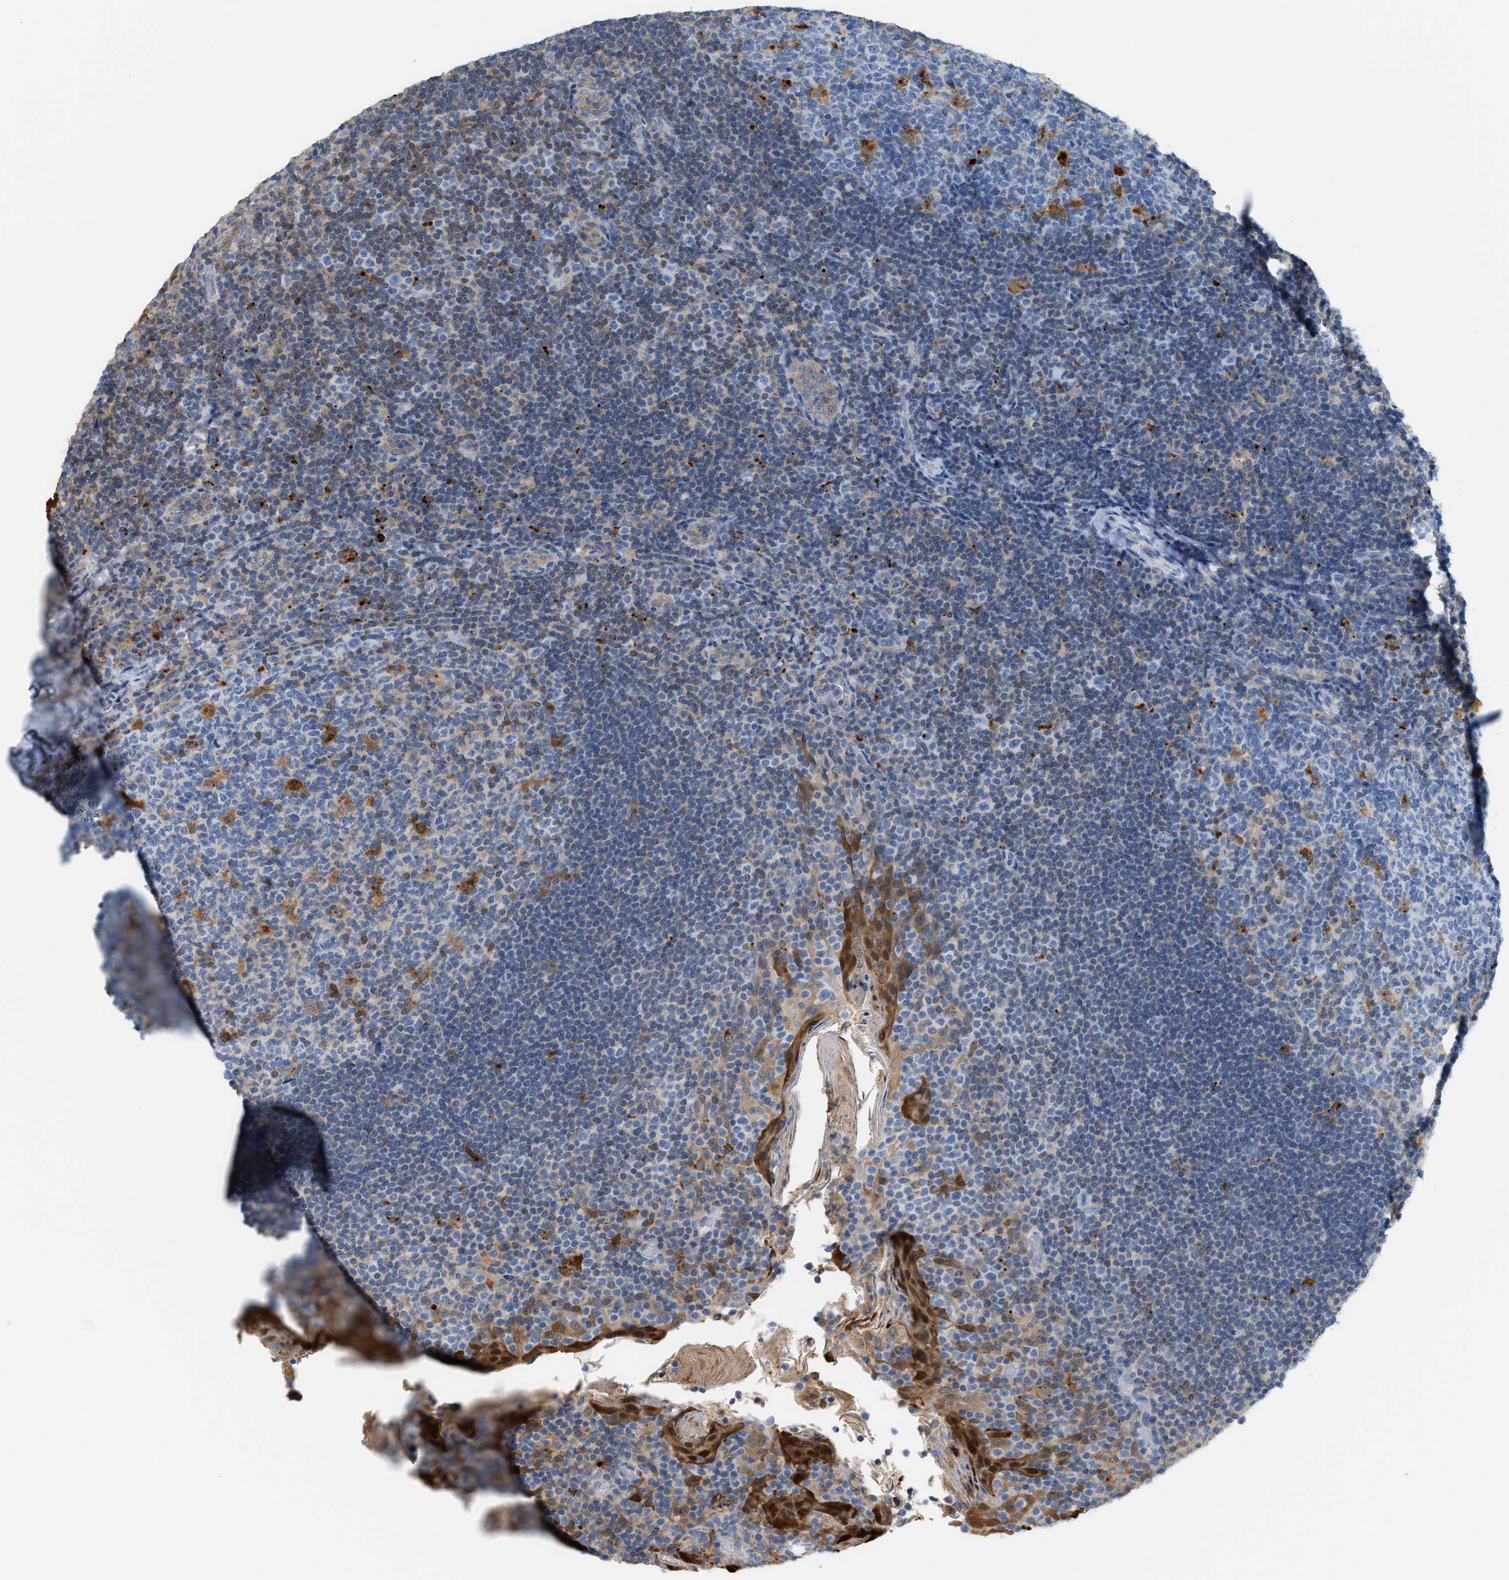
{"staining": {"intensity": "moderate", "quantity": "<25%", "location": "cytoplasmic/membranous"}, "tissue": "tonsil", "cell_type": "Germinal center cells", "image_type": "normal", "snomed": [{"axis": "morphology", "description": "Normal tissue, NOS"}, {"axis": "topography", "description": "Tonsil"}], "caption": "Tonsil stained with IHC displays moderate cytoplasmic/membranous expression in about <25% of germinal center cells.", "gene": "CSTB", "patient": {"sex": "male", "age": 17}}